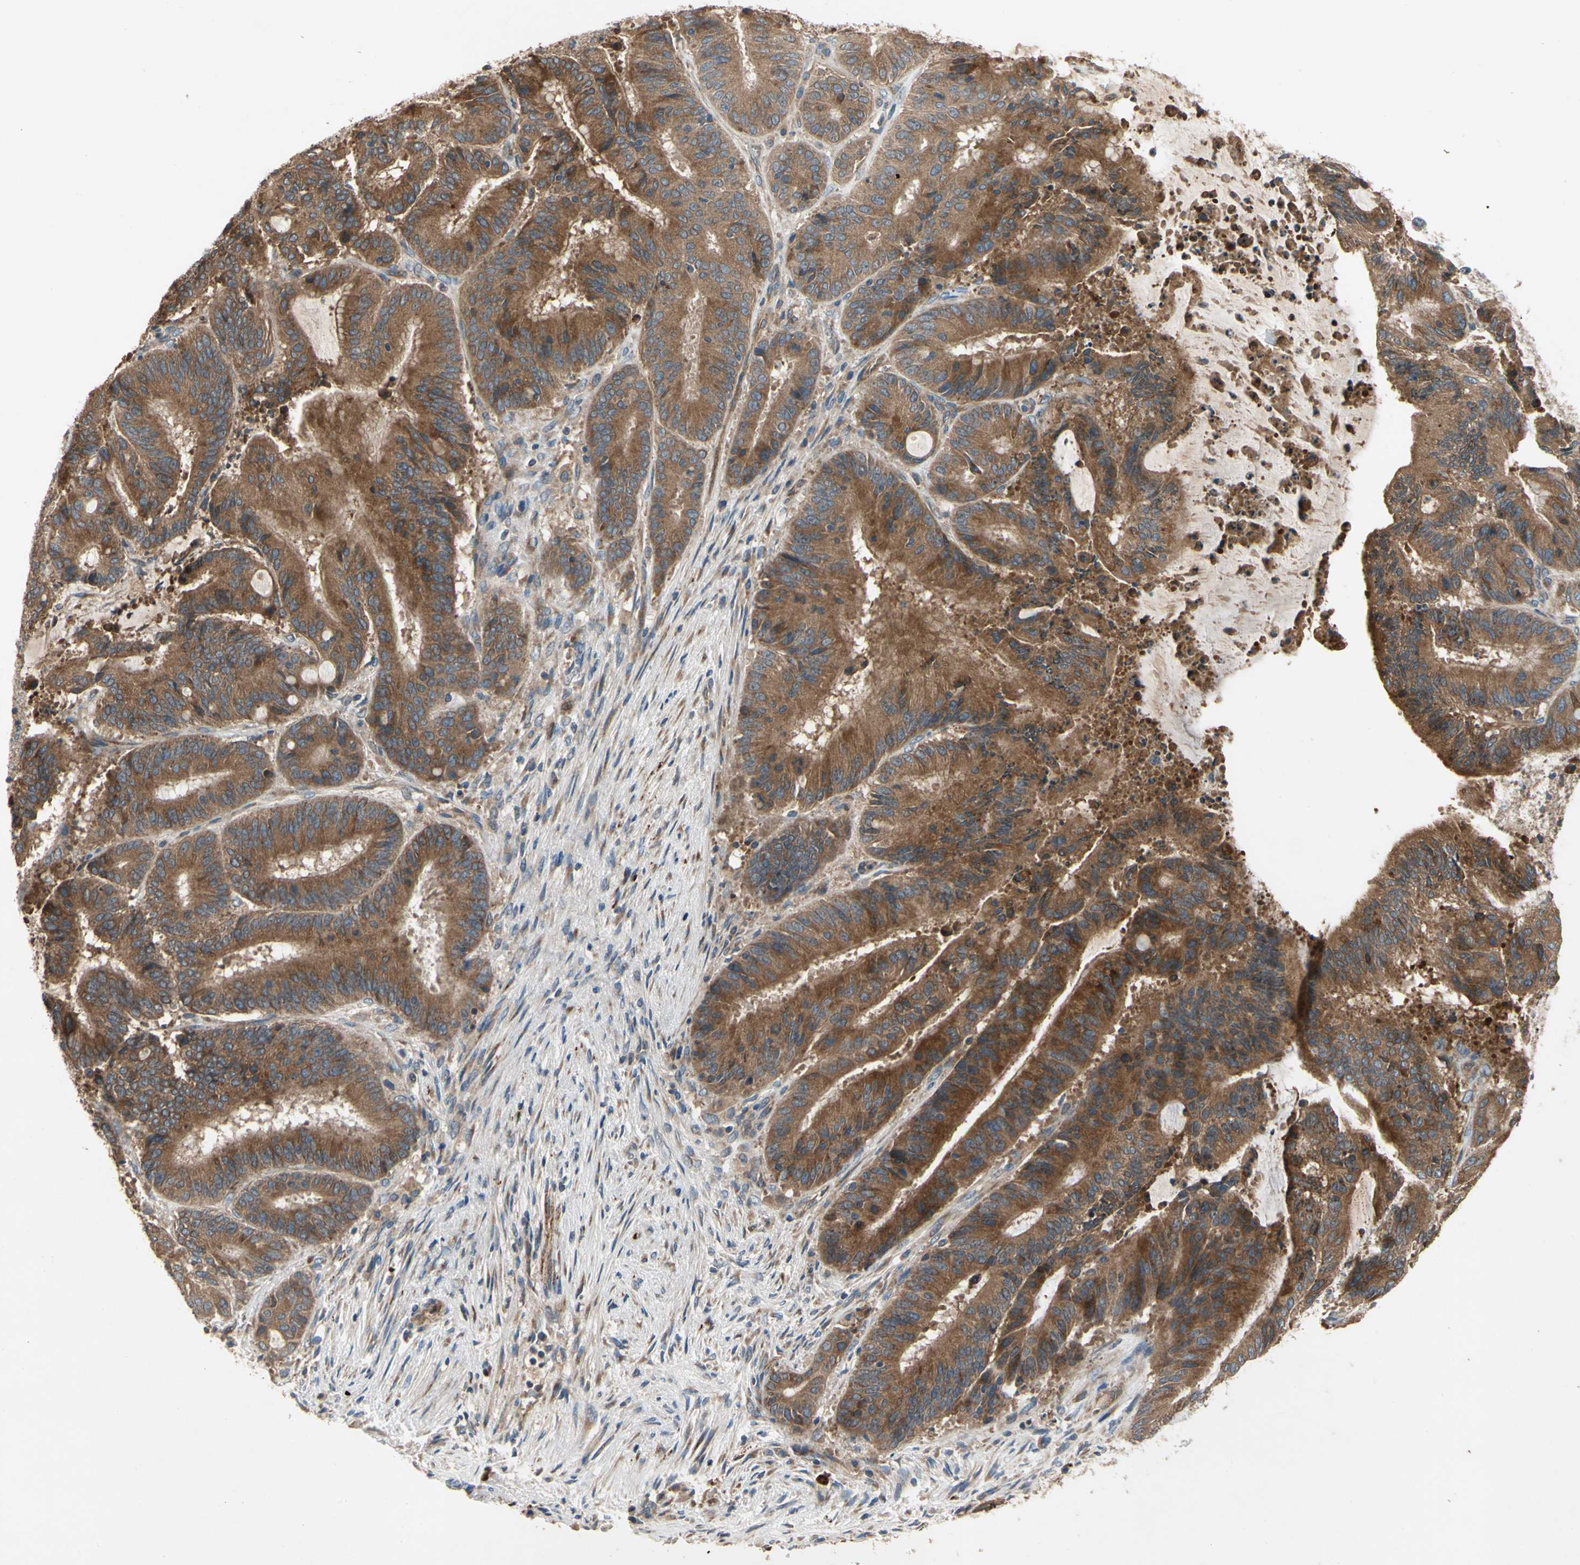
{"staining": {"intensity": "strong", "quantity": ">75%", "location": "cytoplasmic/membranous"}, "tissue": "liver cancer", "cell_type": "Tumor cells", "image_type": "cancer", "snomed": [{"axis": "morphology", "description": "Cholangiocarcinoma"}, {"axis": "topography", "description": "Liver"}], "caption": "Strong cytoplasmic/membranous staining for a protein is present in approximately >75% of tumor cells of liver cholangiocarcinoma using immunohistochemistry (IHC).", "gene": "XYLT1", "patient": {"sex": "female", "age": 73}}